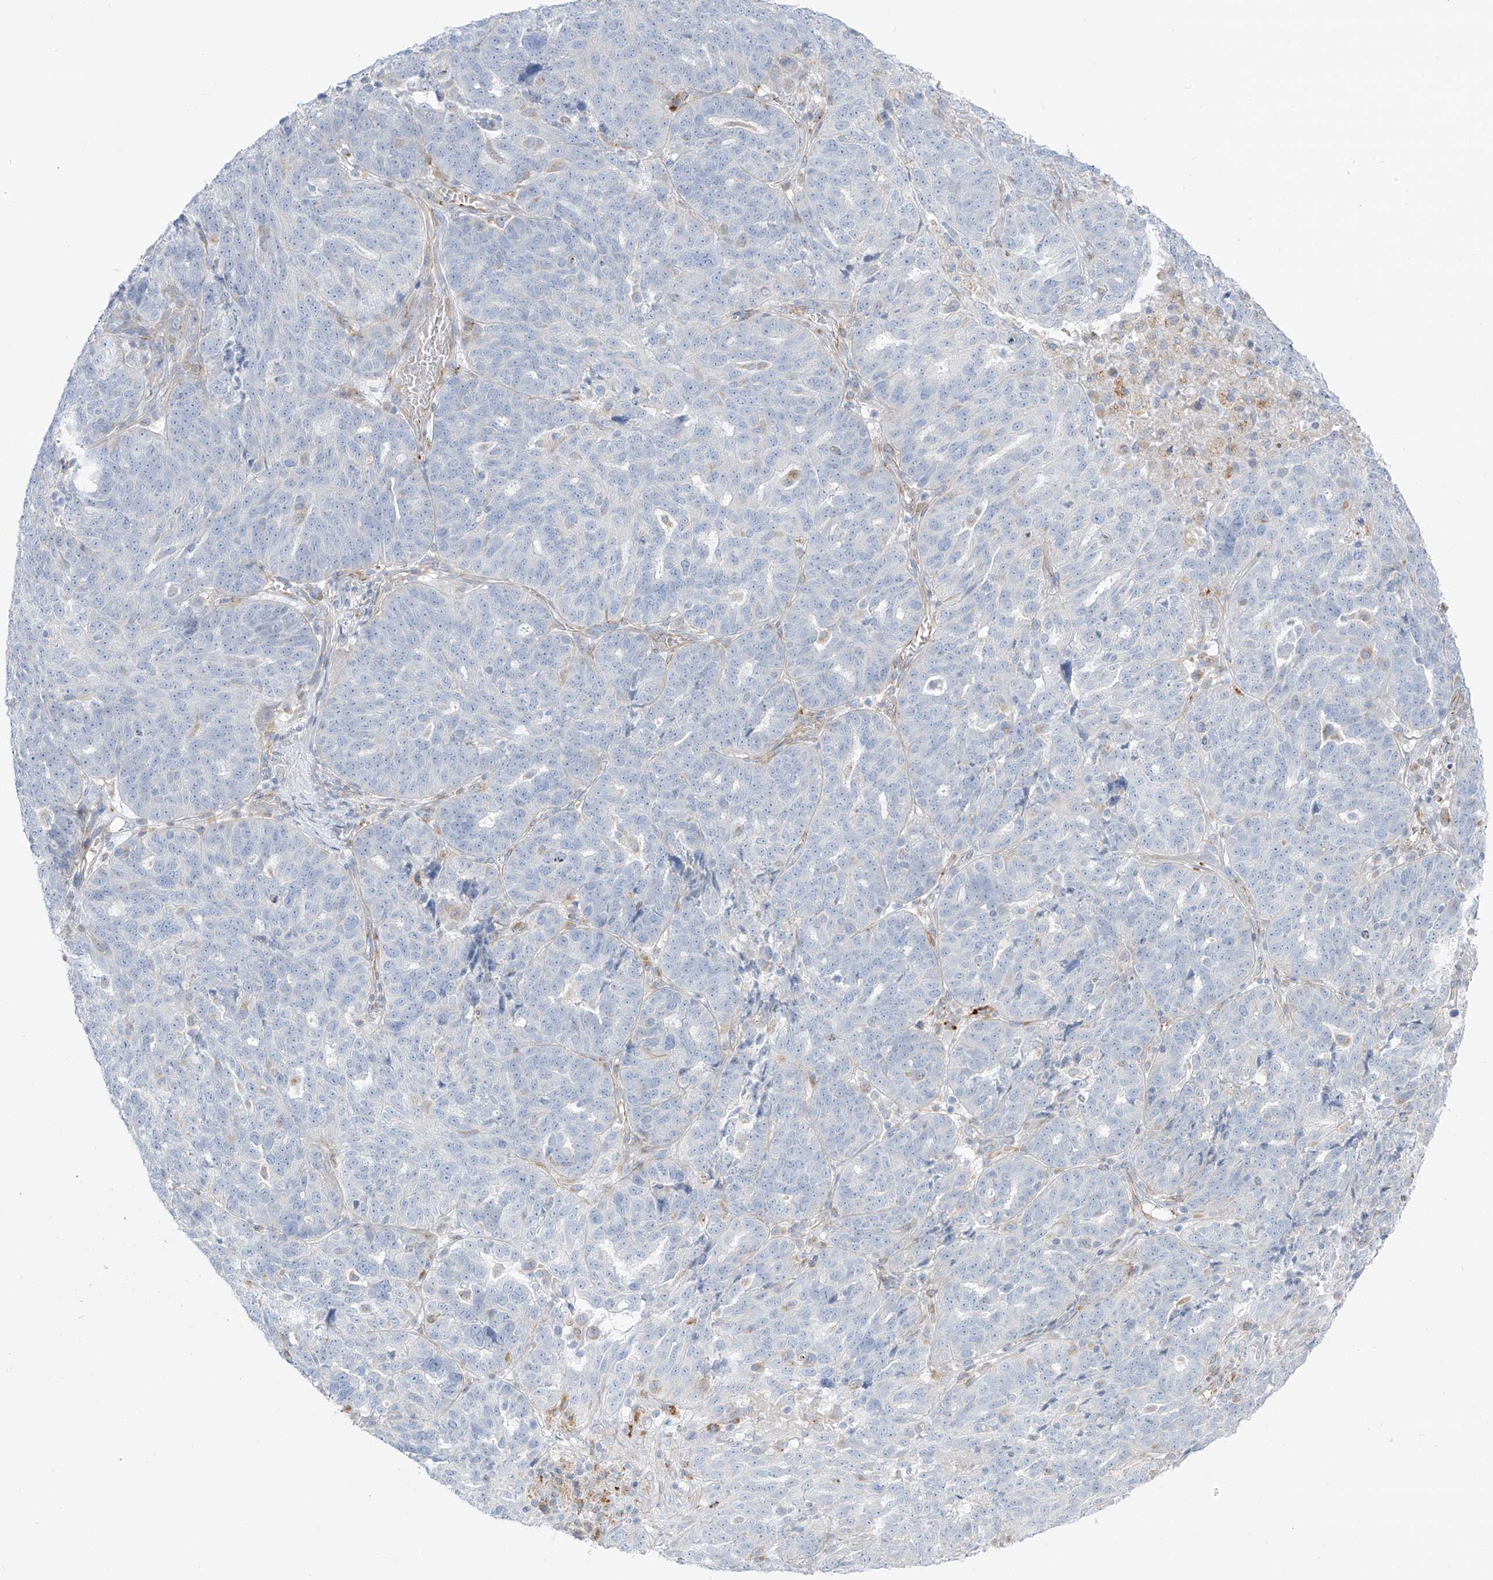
{"staining": {"intensity": "negative", "quantity": "none", "location": "none"}, "tissue": "ovarian cancer", "cell_type": "Tumor cells", "image_type": "cancer", "snomed": [{"axis": "morphology", "description": "Cystadenocarcinoma, serous, NOS"}, {"axis": "topography", "description": "Ovary"}], "caption": "IHC of ovarian serous cystadenocarcinoma displays no staining in tumor cells. (DAB immunohistochemistry (IHC) visualized using brightfield microscopy, high magnification).", "gene": "TAL2", "patient": {"sex": "female", "age": 59}}